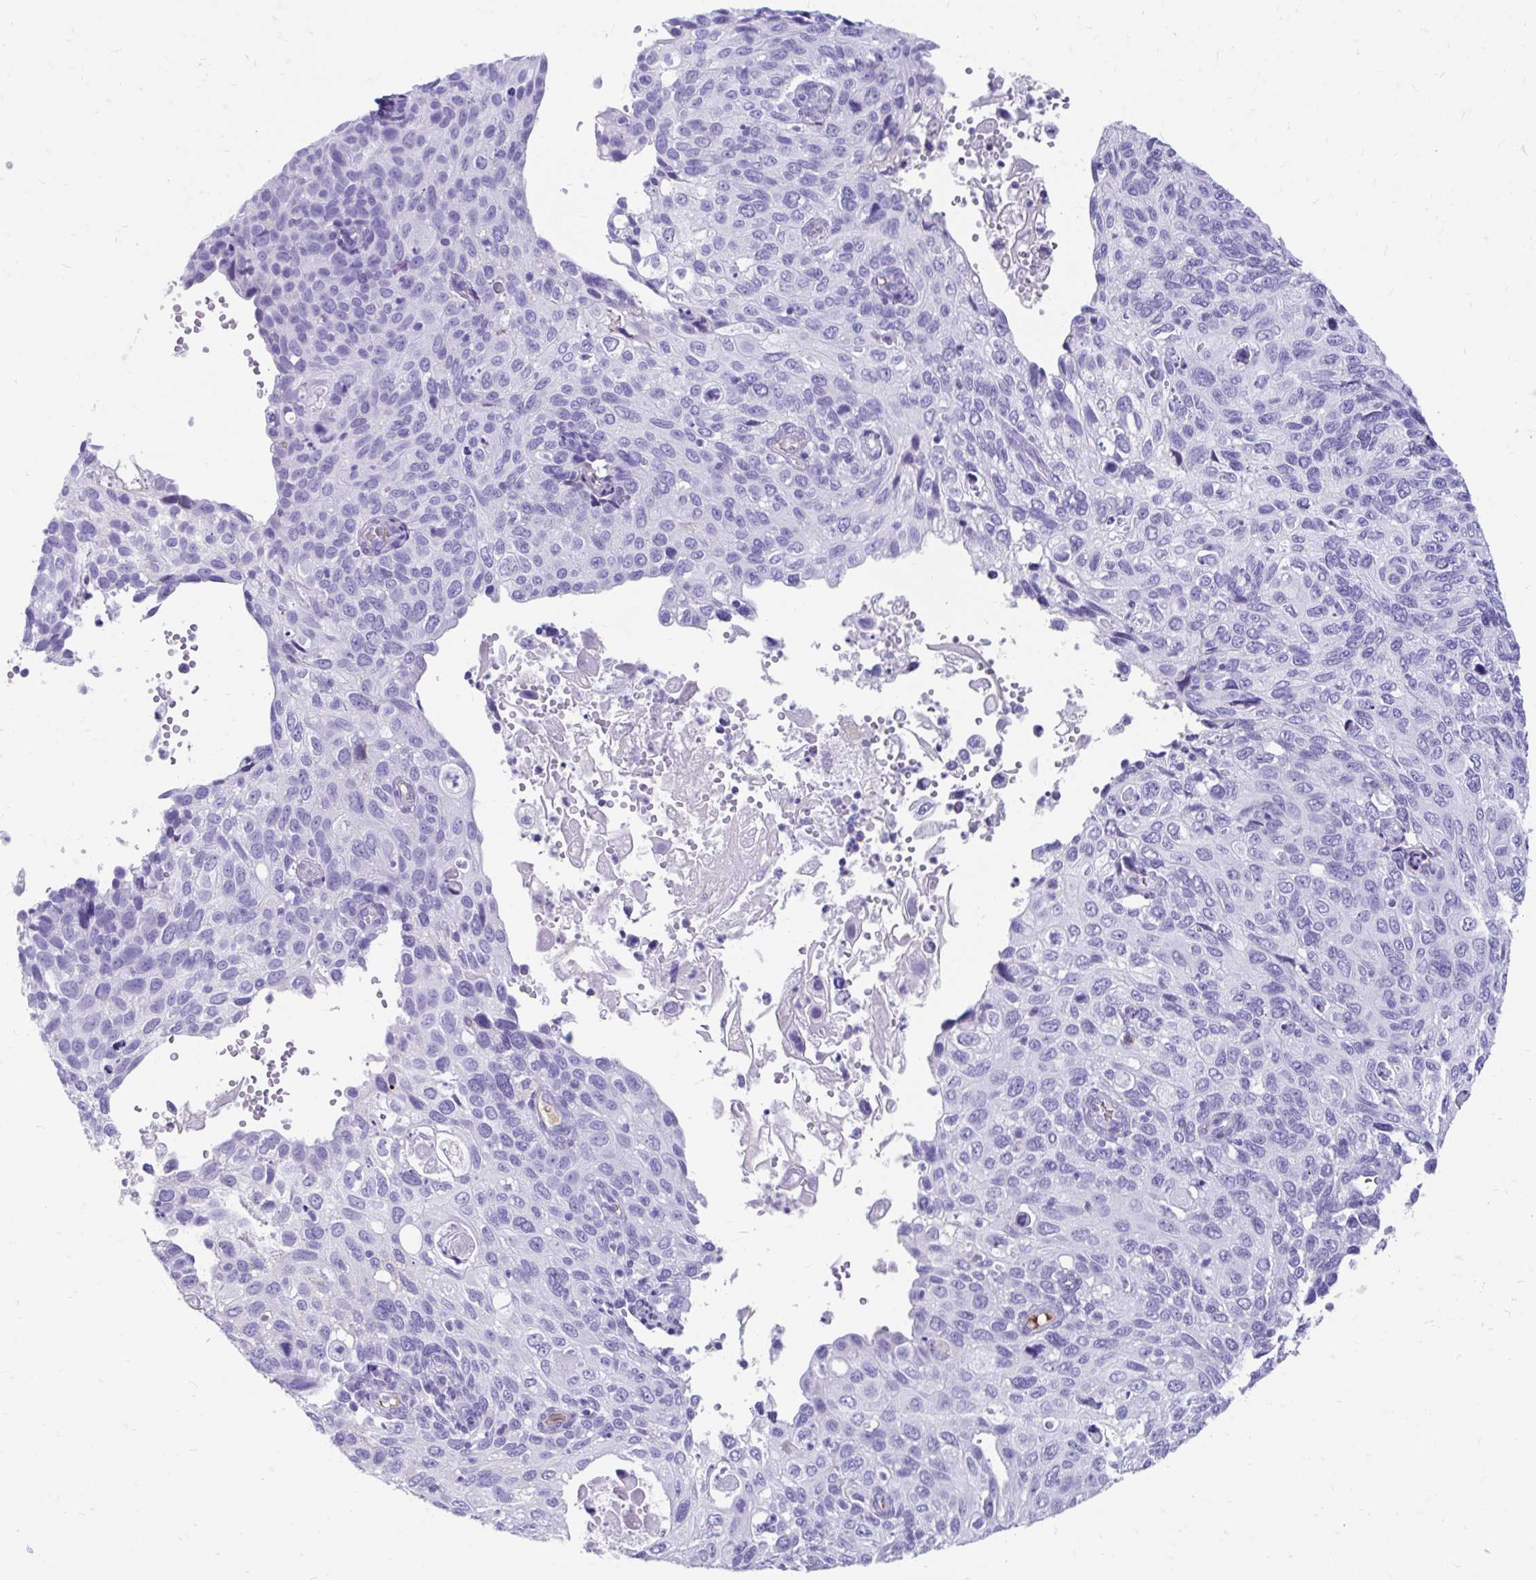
{"staining": {"intensity": "negative", "quantity": "none", "location": "none"}, "tissue": "cervical cancer", "cell_type": "Tumor cells", "image_type": "cancer", "snomed": [{"axis": "morphology", "description": "Squamous cell carcinoma, NOS"}, {"axis": "topography", "description": "Cervix"}], "caption": "Image shows no protein staining in tumor cells of squamous cell carcinoma (cervical) tissue.", "gene": "SMIM9", "patient": {"sex": "female", "age": 70}}